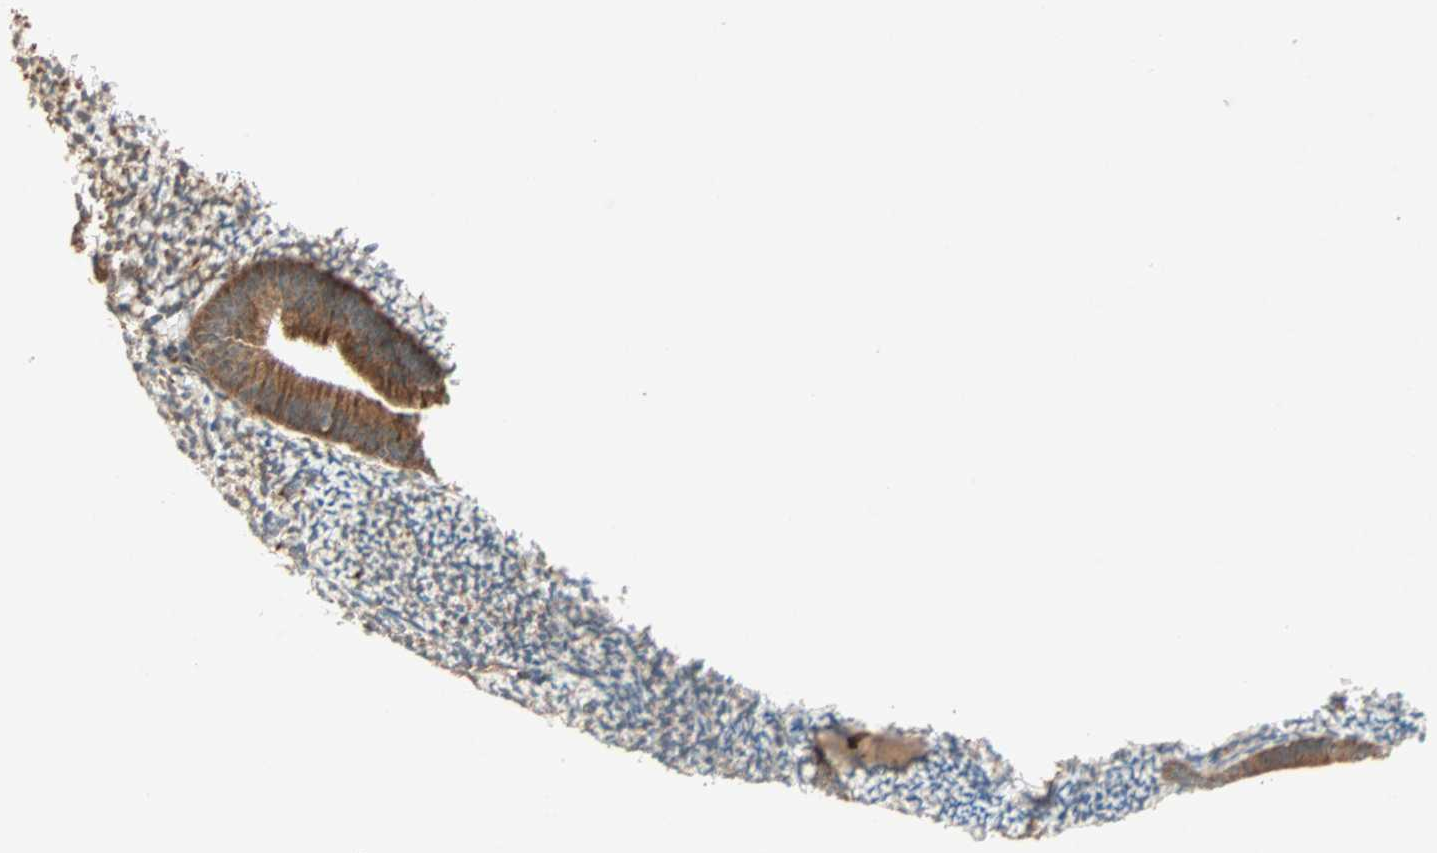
{"staining": {"intensity": "moderate", "quantity": ">75%", "location": "cytoplasmic/membranous"}, "tissue": "endometrium", "cell_type": "Cells in endometrial stroma", "image_type": "normal", "snomed": [{"axis": "morphology", "description": "Normal tissue, NOS"}, {"axis": "topography", "description": "Smooth muscle"}, {"axis": "topography", "description": "Endometrium"}], "caption": "This photomicrograph reveals immunohistochemistry staining of unremarkable endometrium, with medium moderate cytoplasmic/membranous staining in approximately >75% of cells in endometrial stroma.", "gene": "ZNF37A", "patient": {"sex": "female", "age": 57}}